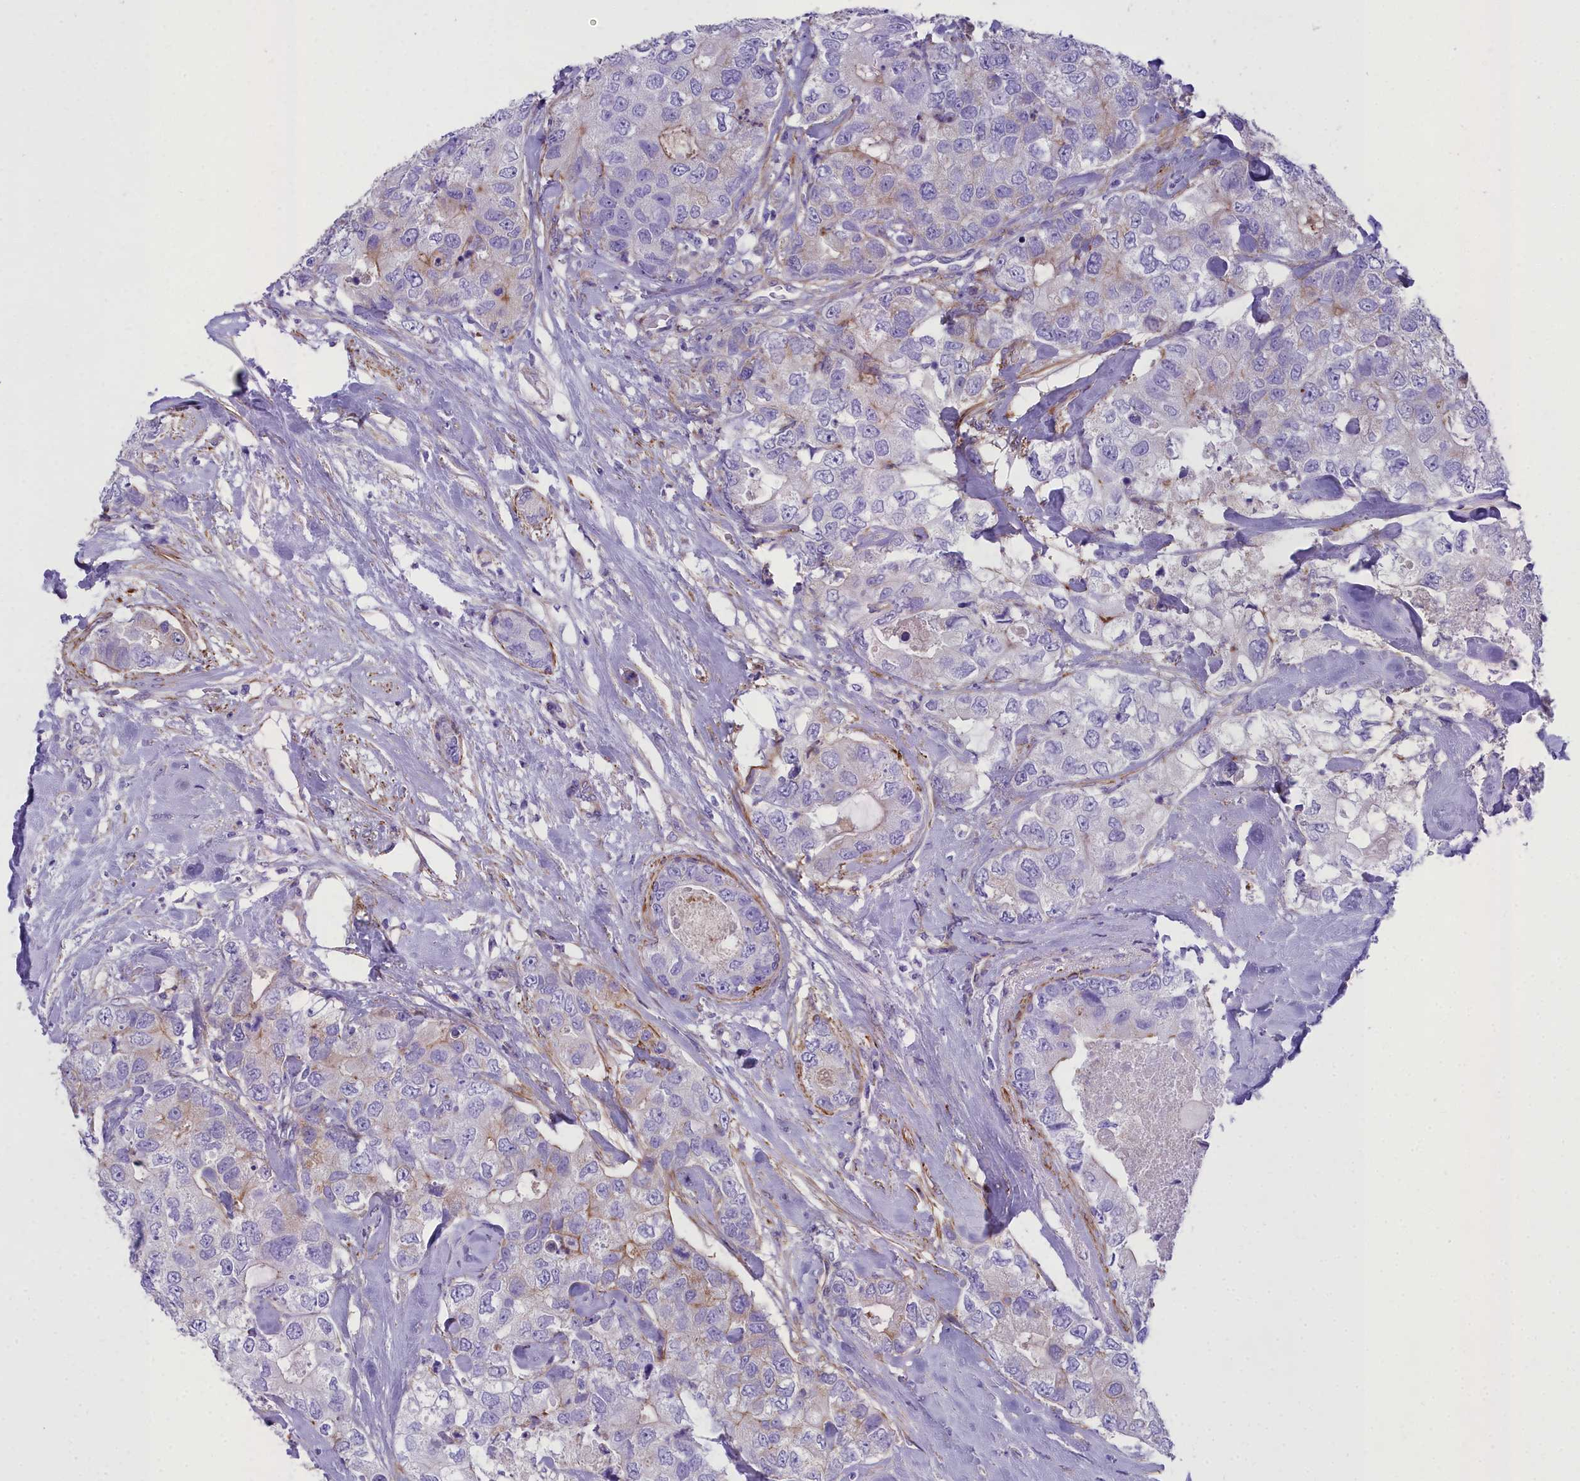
{"staining": {"intensity": "negative", "quantity": "none", "location": "none"}, "tissue": "breast cancer", "cell_type": "Tumor cells", "image_type": "cancer", "snomed": [{"axis": "morphology", "description": "Duct carcinoma"}, {"axis": "topography", "description": "Breast"}], "caption": "An image of human breast cancer (invasive ductal carcinoma) is negative for staining in tumor cells.", "gene": "GFRA1", "patient": {"sex": "female", "age": 62}}